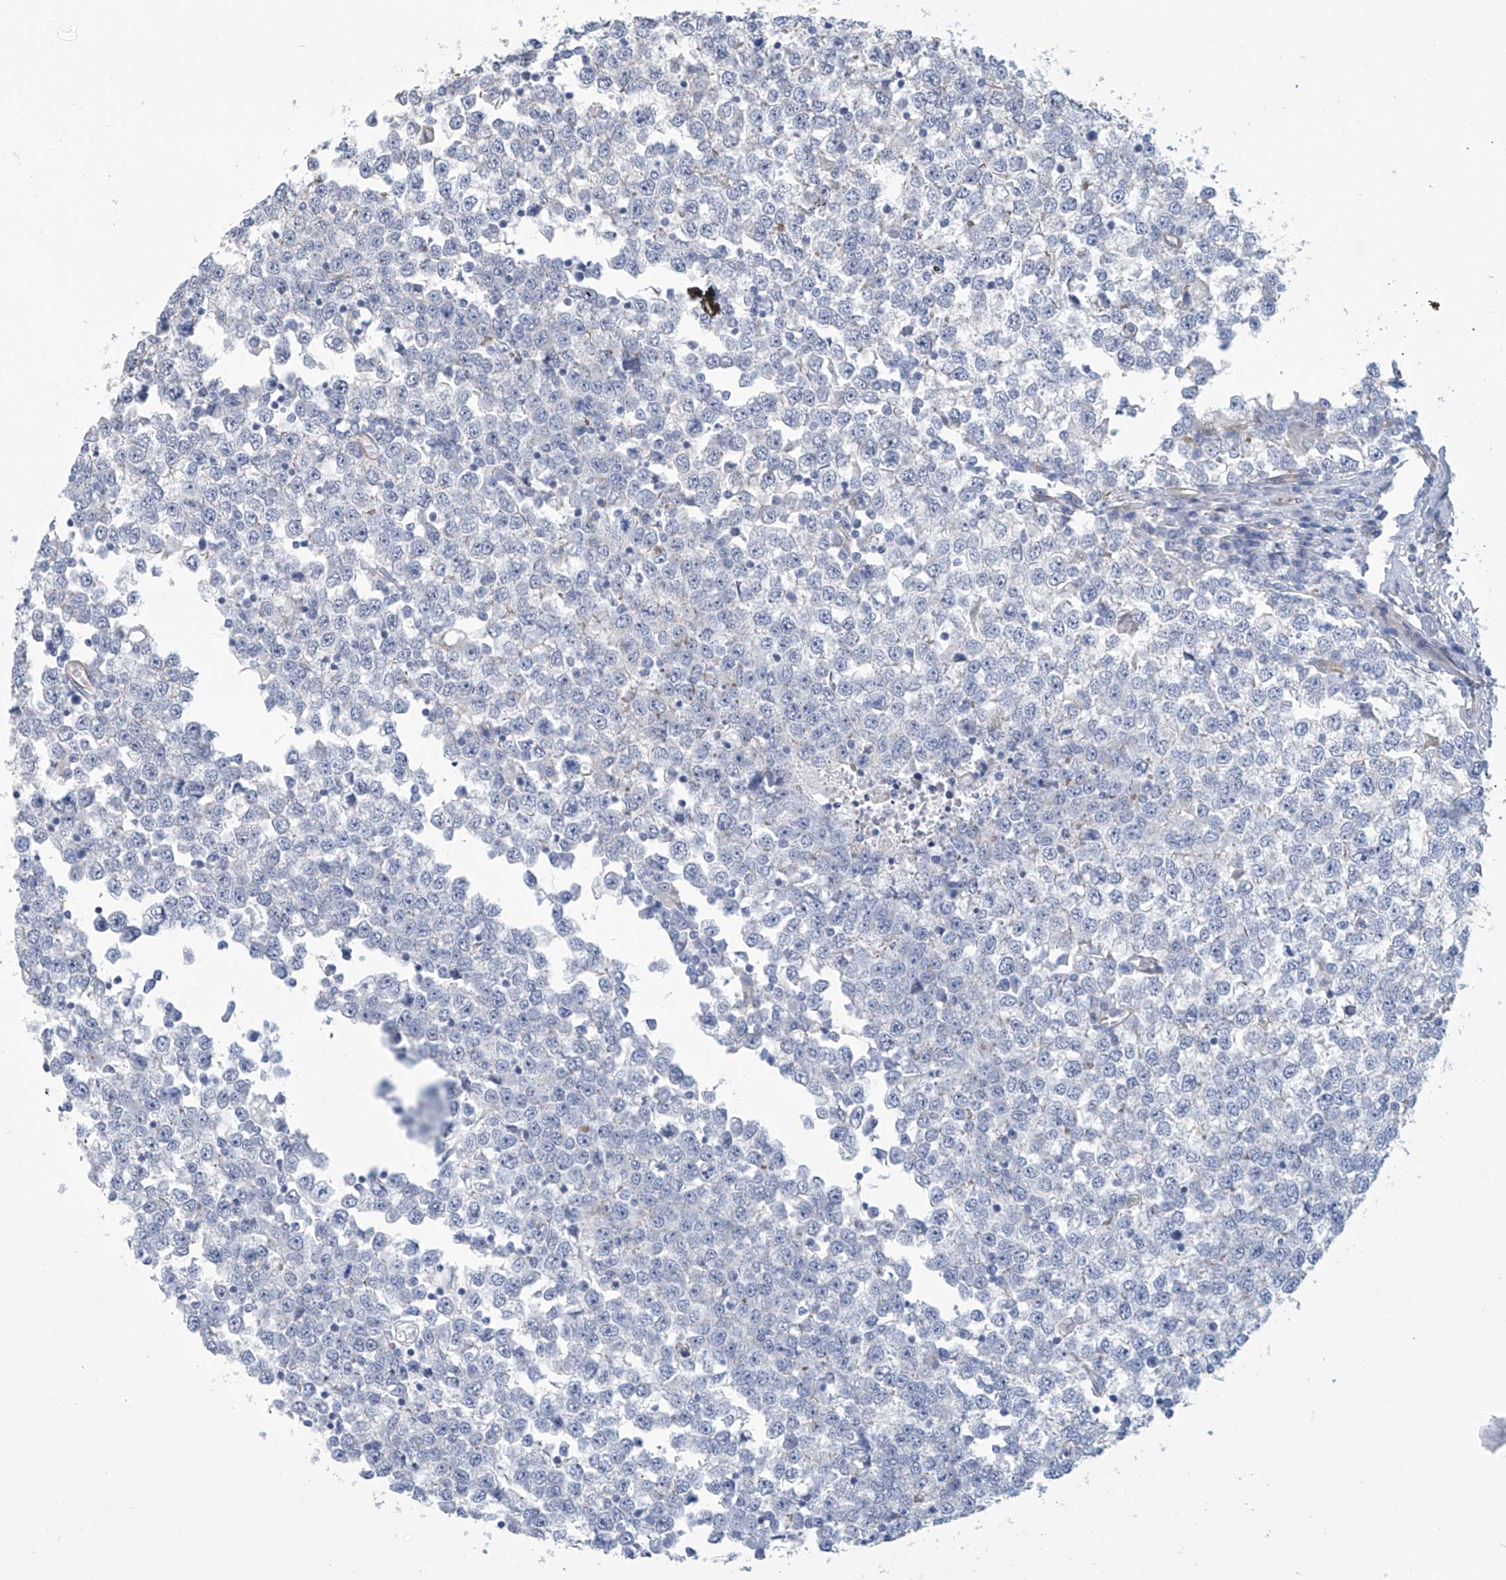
{"staining": {"intensity": "negative", "quantity": "none", "location": "none"}, "tissue": "testis cancer", "cell_type": "Tumor cells", "image_type": "cancer", "snomed": [{"axis": "morphology", "description": "Seminoma, NOS"}, {"axis": "topography", "description": "Testis"}], "caption": "Micrograph shows no significant protein positivity in tumor cells of seminoma (testis).", "gene": "ABHD13", "patient": {"sex": "male", "age": 65}}